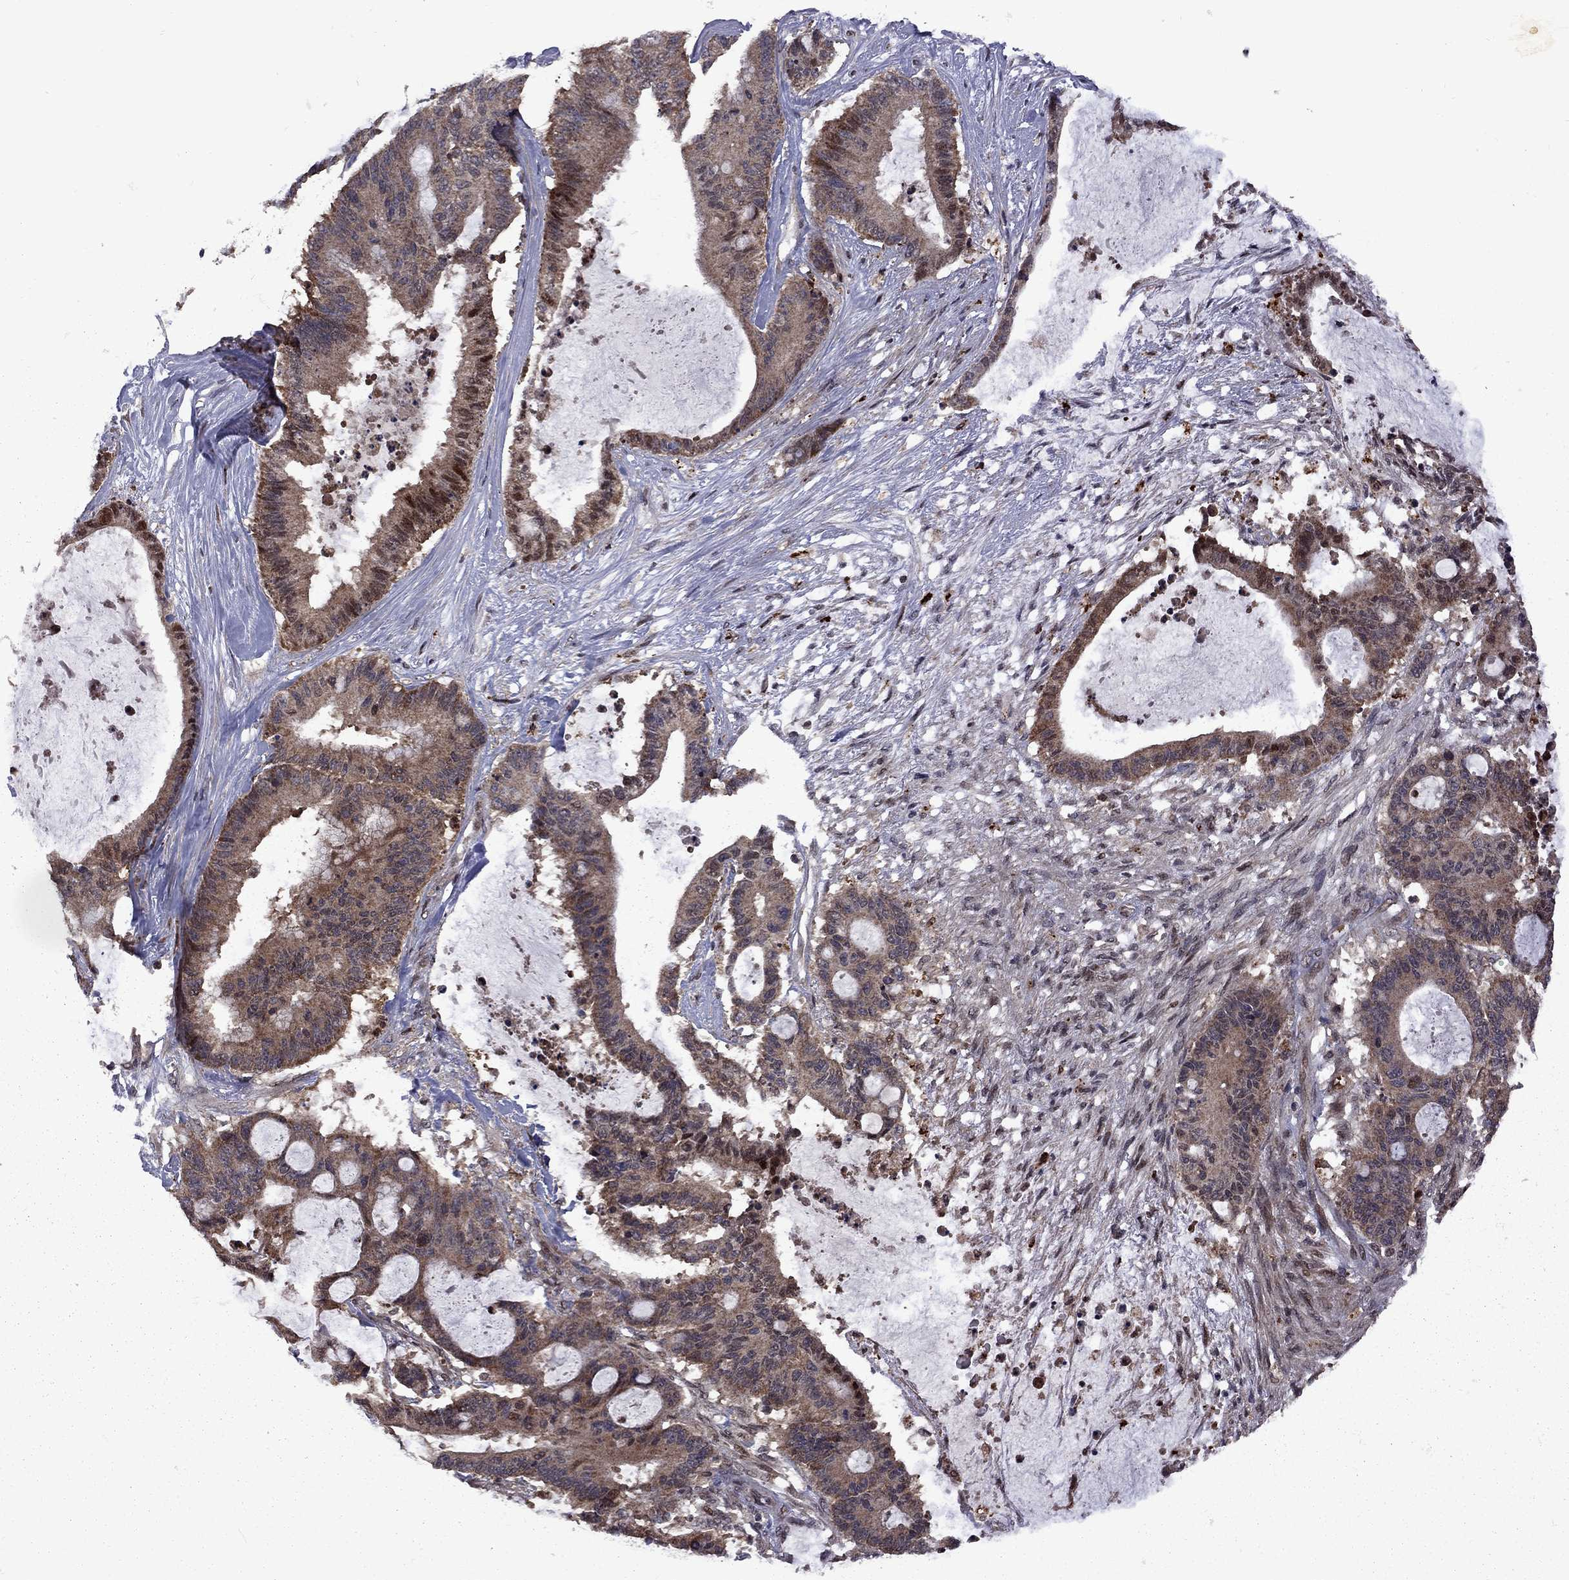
{"staining": {"intensity": "strong", "quantity": ">75%", "location": "cytoplasmic/membranous"}, "tissue": "liver cancer", "cell_type": "Tumor cells", "image_type": "cancer", "snomed": [{"axis": "morphology", "description": "Normal tissue, NOS"}, {"axis": "morphology", "description": "Cholangiocarcinoma"}, {"axis": "topography", "description": "Liver"}, {"axis": "topography", "description": "Peripheral nerve tissue"}], "caption": "There is high levels of strong cytoplasmic/membranous staining in tumor cells of liver cancer (cholangiocarcinoma), as demonstrated by immunohistochemical staining (brown color).", "gene": "IPP", "patient": {"sex": "female", "age": 73}}